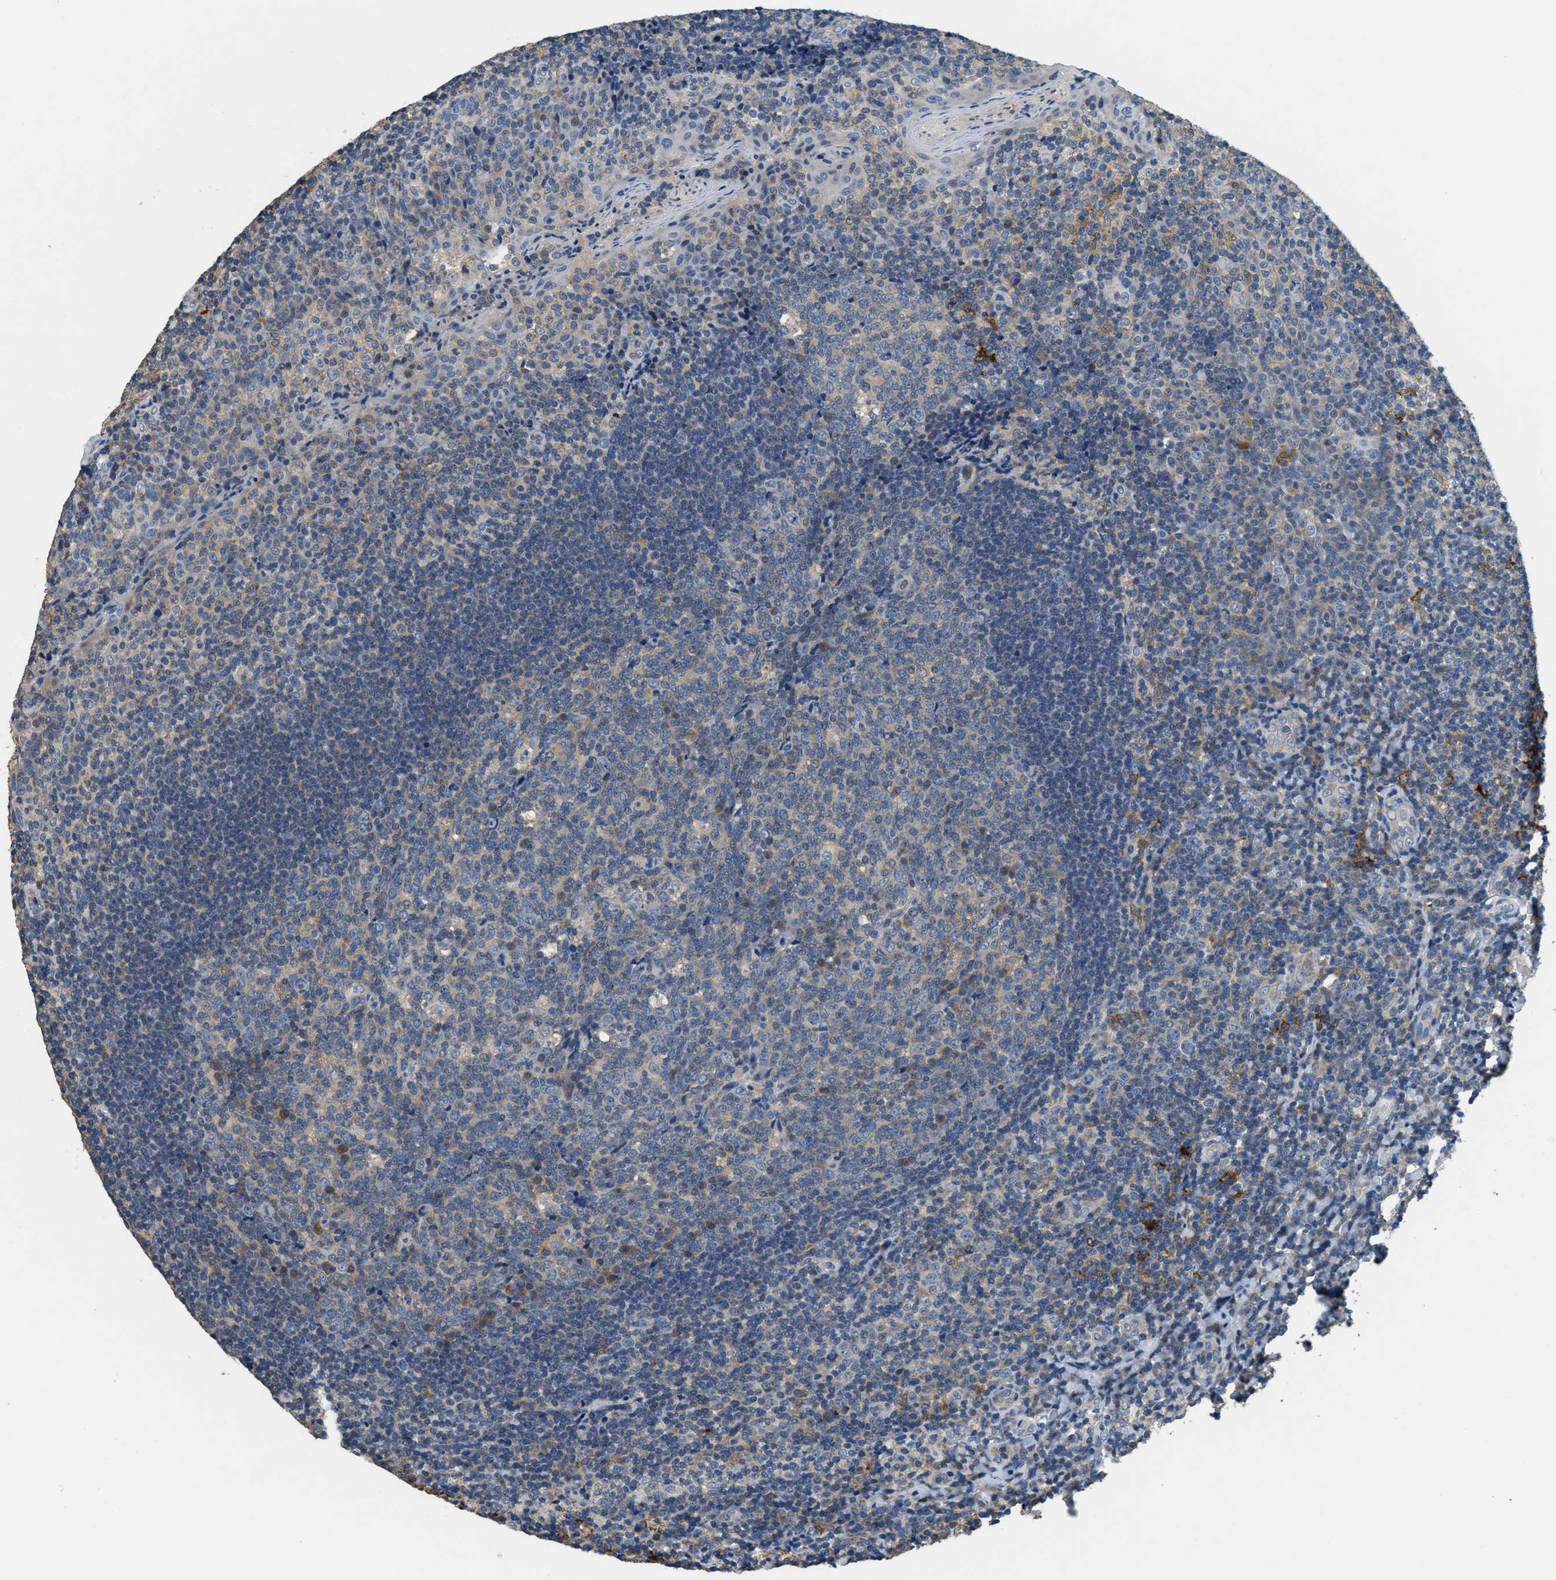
{"staining": {"intensity": "weak", "quantity": "25%-75%", "location": "cytoplasmic/membranous"}, "tissue": "tonsil", "cell_type": "Germinal center cells", "image_type": "normal", "snomed": [{"axis": "morphology", "description": "Normal tissue, NOS"}, {"axis": "topography", "description": "Tonsil"}], "caption": "This photomicrograph exhibits immunohistochemistry (IHC) staining of normal tonsil, with low weak cytoplasmic/membranous expression in approximately 25%-75% of germinal center cells.", "gene": "DGKE", "patient": {"sex": "male", "age": 17}}